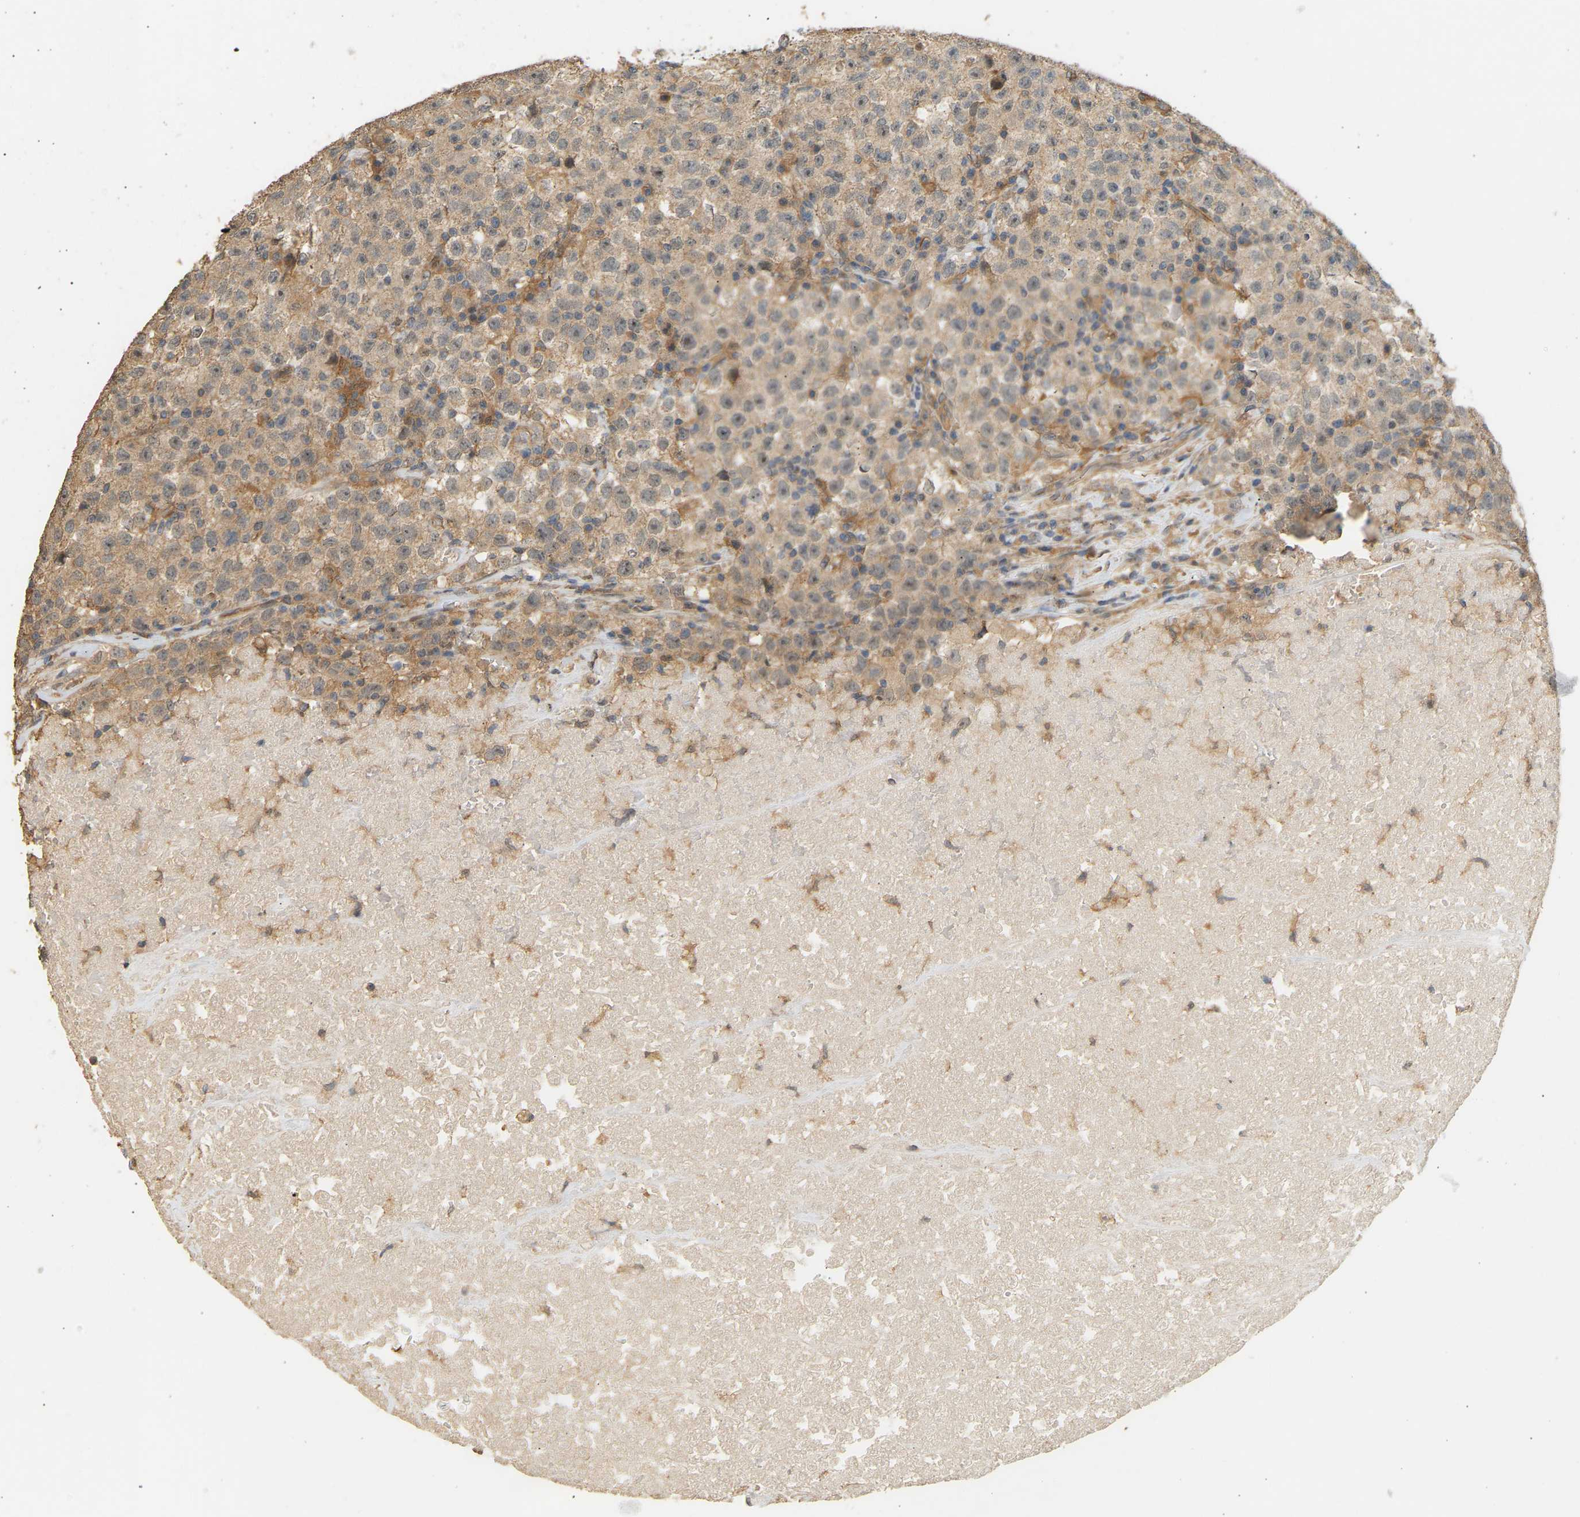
{"staining": {"intensity": "weak", "quantity": ">75%", "location": "cytoplasmic/membranous"}, "tissue": "testis cancer", "cell_type": "Tumor cells", "image_type": "cancer", "snomed": [{"axis": "morphology", "description": "Seminoma, NOS"}, {"axis": "topography", "description": "Testis"}], "caption": "Protein staining exhibits weak cytoplasmic/membranous staining in approximately >75% of tumor cells in testis cancer.", "gene": "RGL1", "patient": {"sex": "male", "age": 22}}